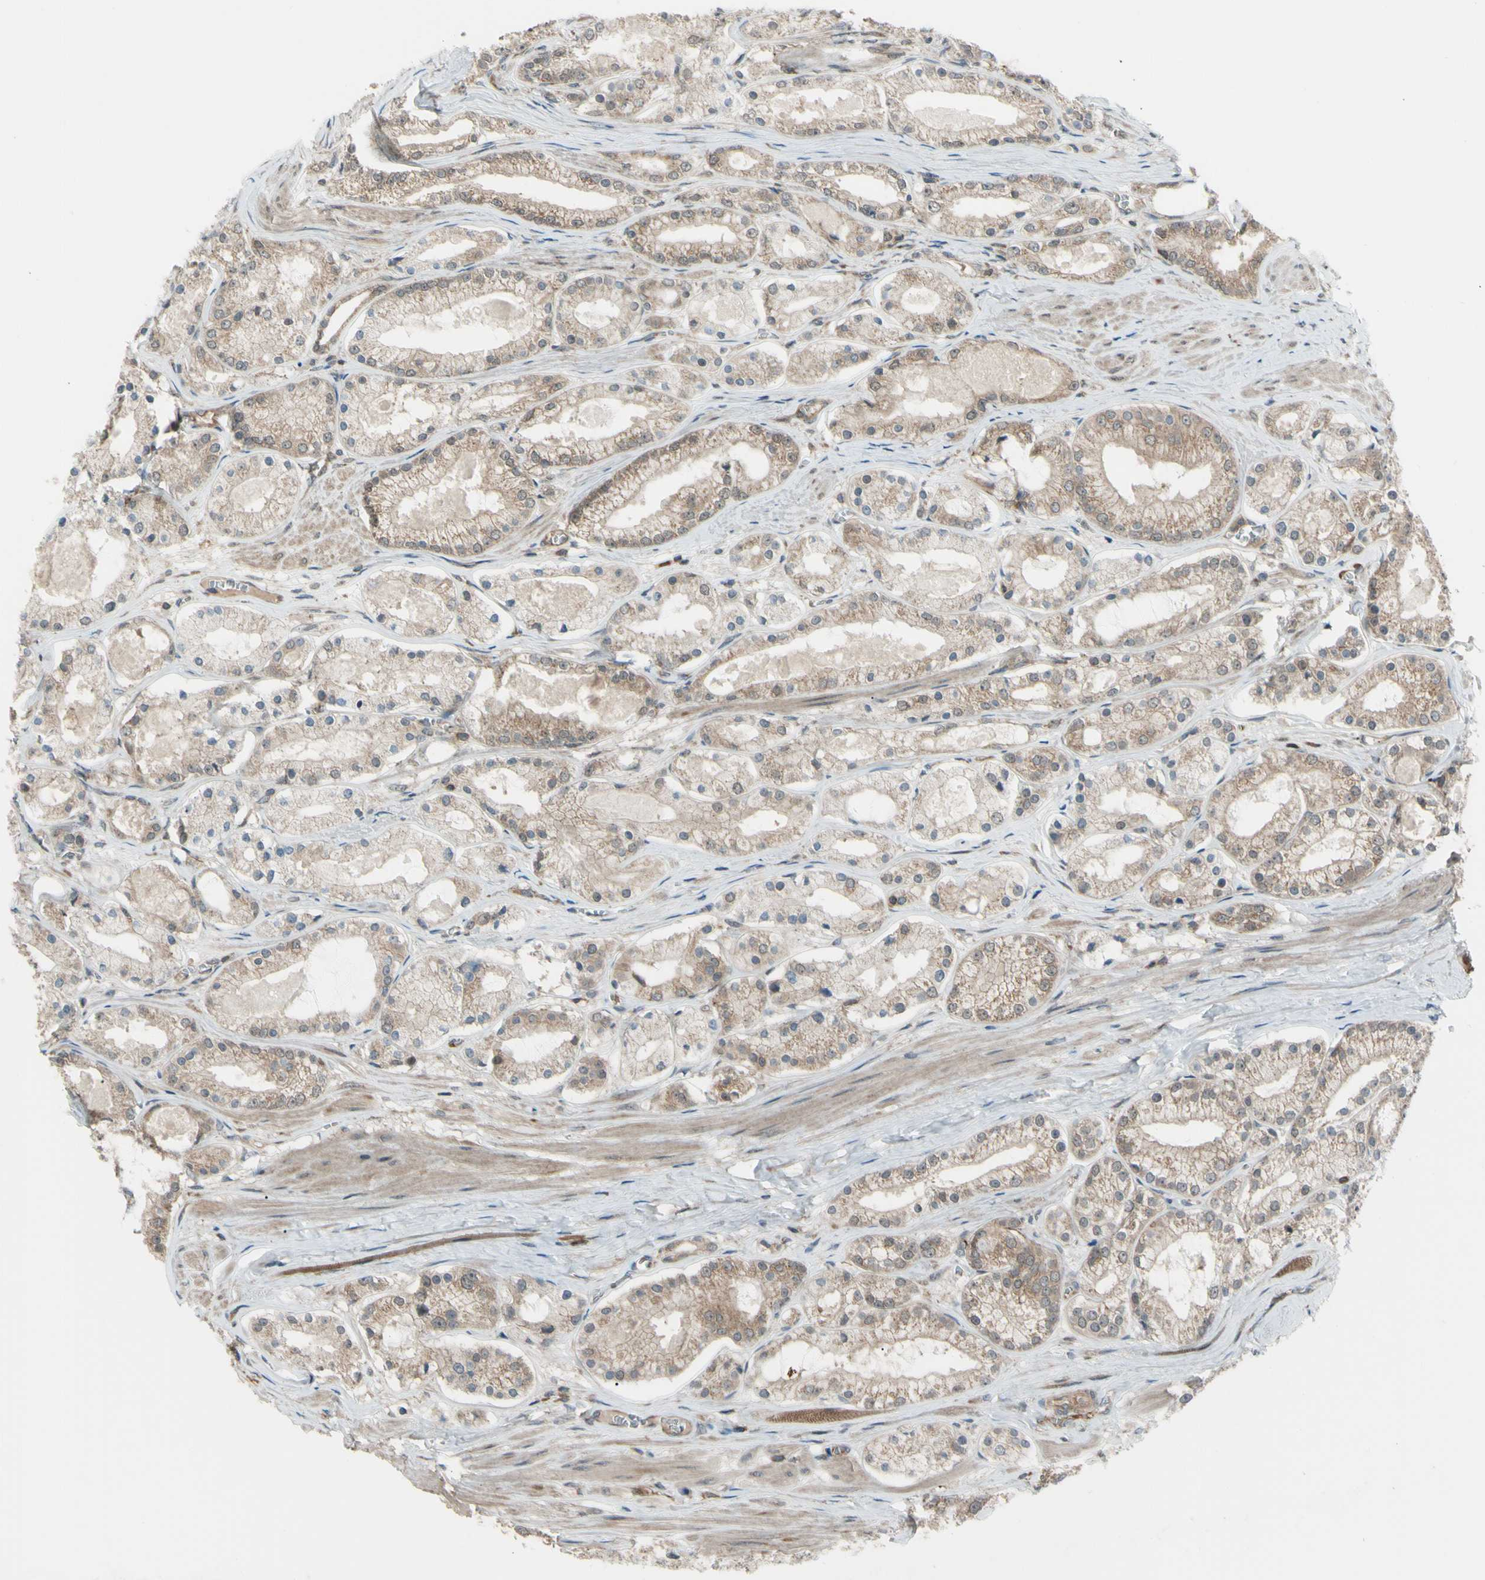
{"staining": {"intensity": "weak", "quantity": "25%-75%", "location": "cytoplasmic/membranous,nuclear"}, "tissue": "prostate cancer", "cell_type": "Tumor cells", "image_type": "cancer", "snomed": [{"axis": "morphology", "description": "Adenocarcinoma, High grade"}, {"axis": "topography", "description": "Prostate"}], "caption": "Prostate cancer tissue exhibits weak cytoplasmic/membranous and nuclear positivity in about 25%-75% of tumor cells, visualized by immunohistochemistry. The protein of interest is shown in brown color, while the nuclei are stained blue.", "gene": "FLII", "patient": {"sex": "male", "age": 66}}